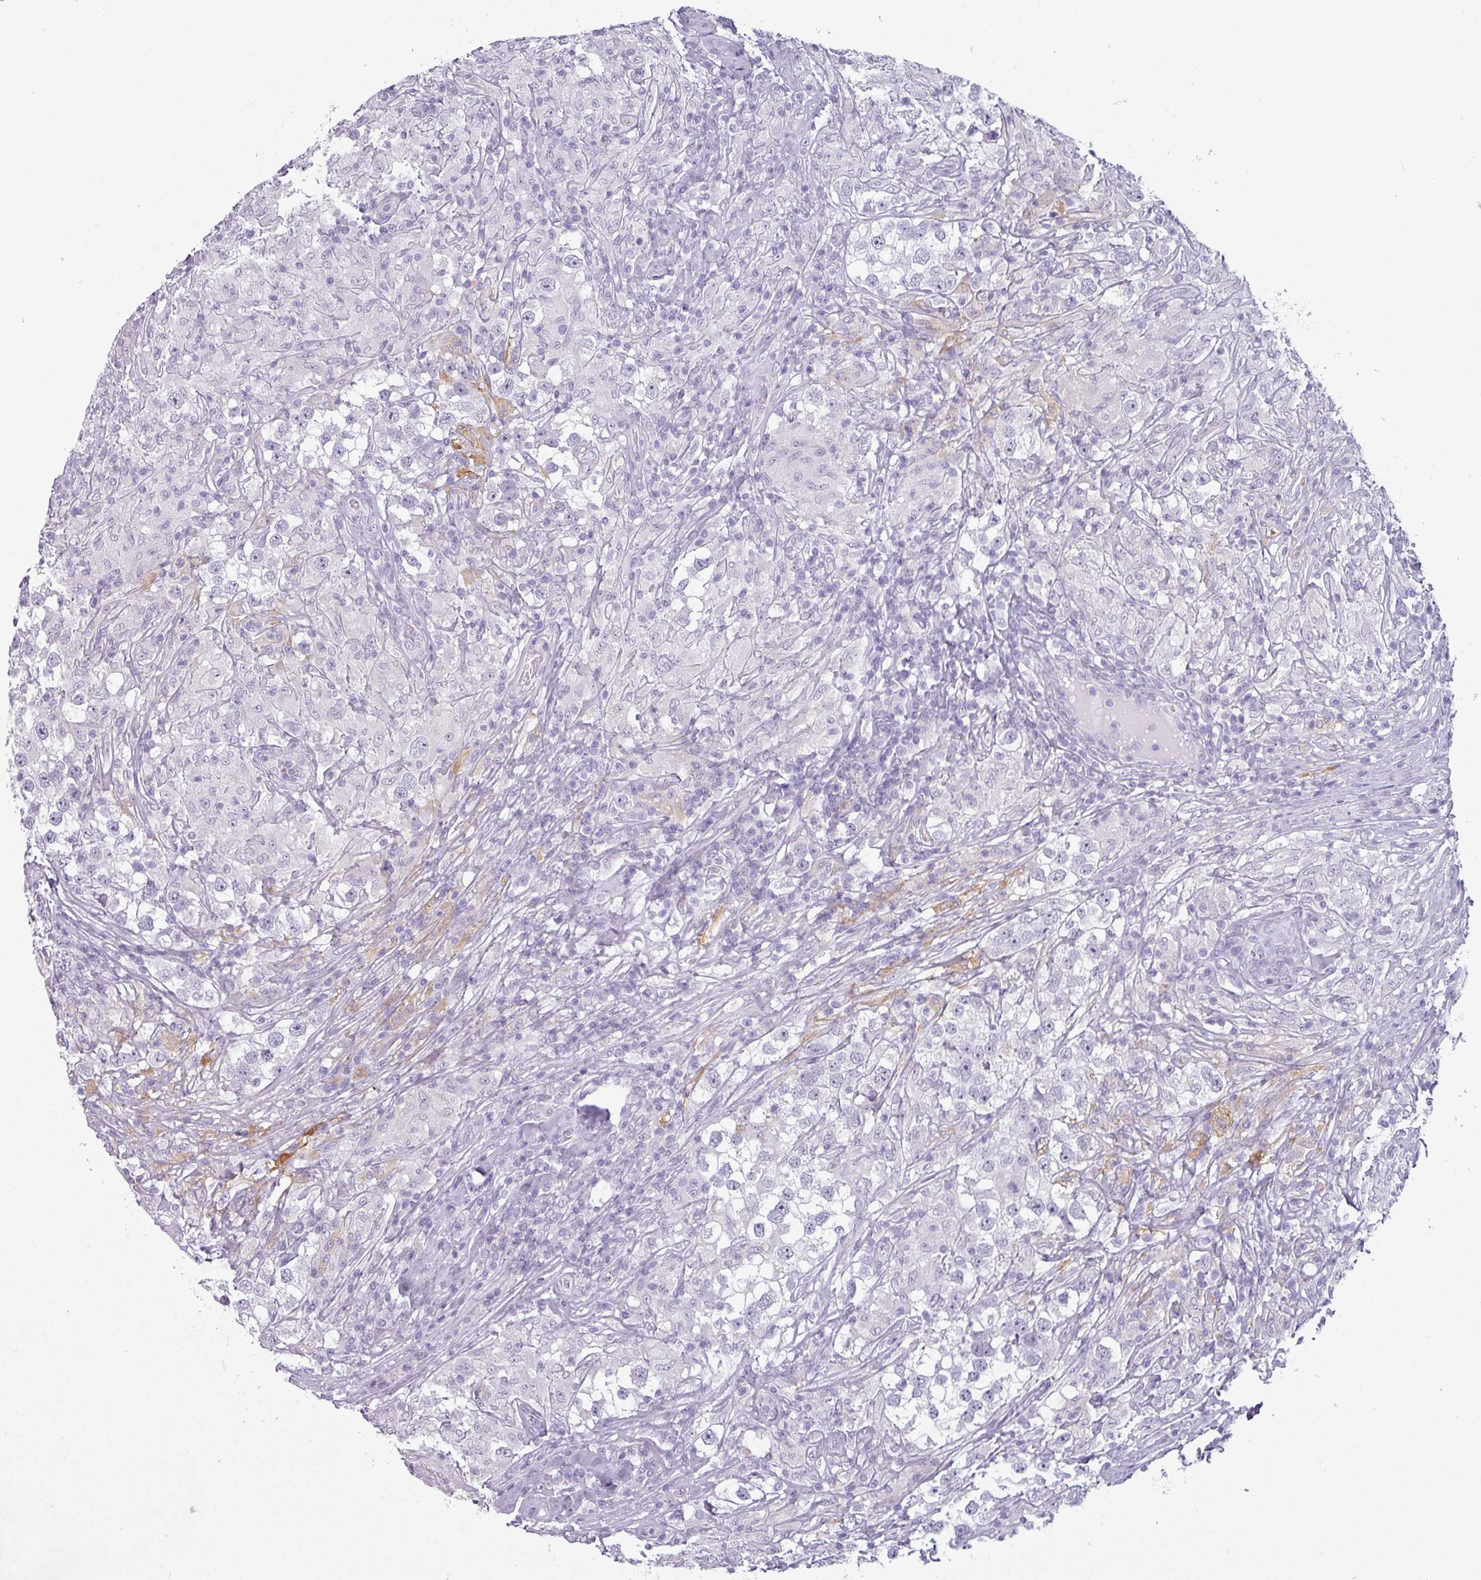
{"staining": {"intensity": "negative", "quantity": "none", "location": "none"}, "tissue": "testis cancer", "cell_type": "Tumor cells", "image_type": "cancer", "snomed": [{"axis": "morphology", "description": "Seminoma, NOS"}, {"axis": "topography", "description": "Testis"}], "caption": "Human testis cancer (seminoma) stained for a protein using immunohistochemistry exhibits no staining in tumor cells.", "gene": "SLC26A9", "patient": {"sex": "male", "age": 46}}